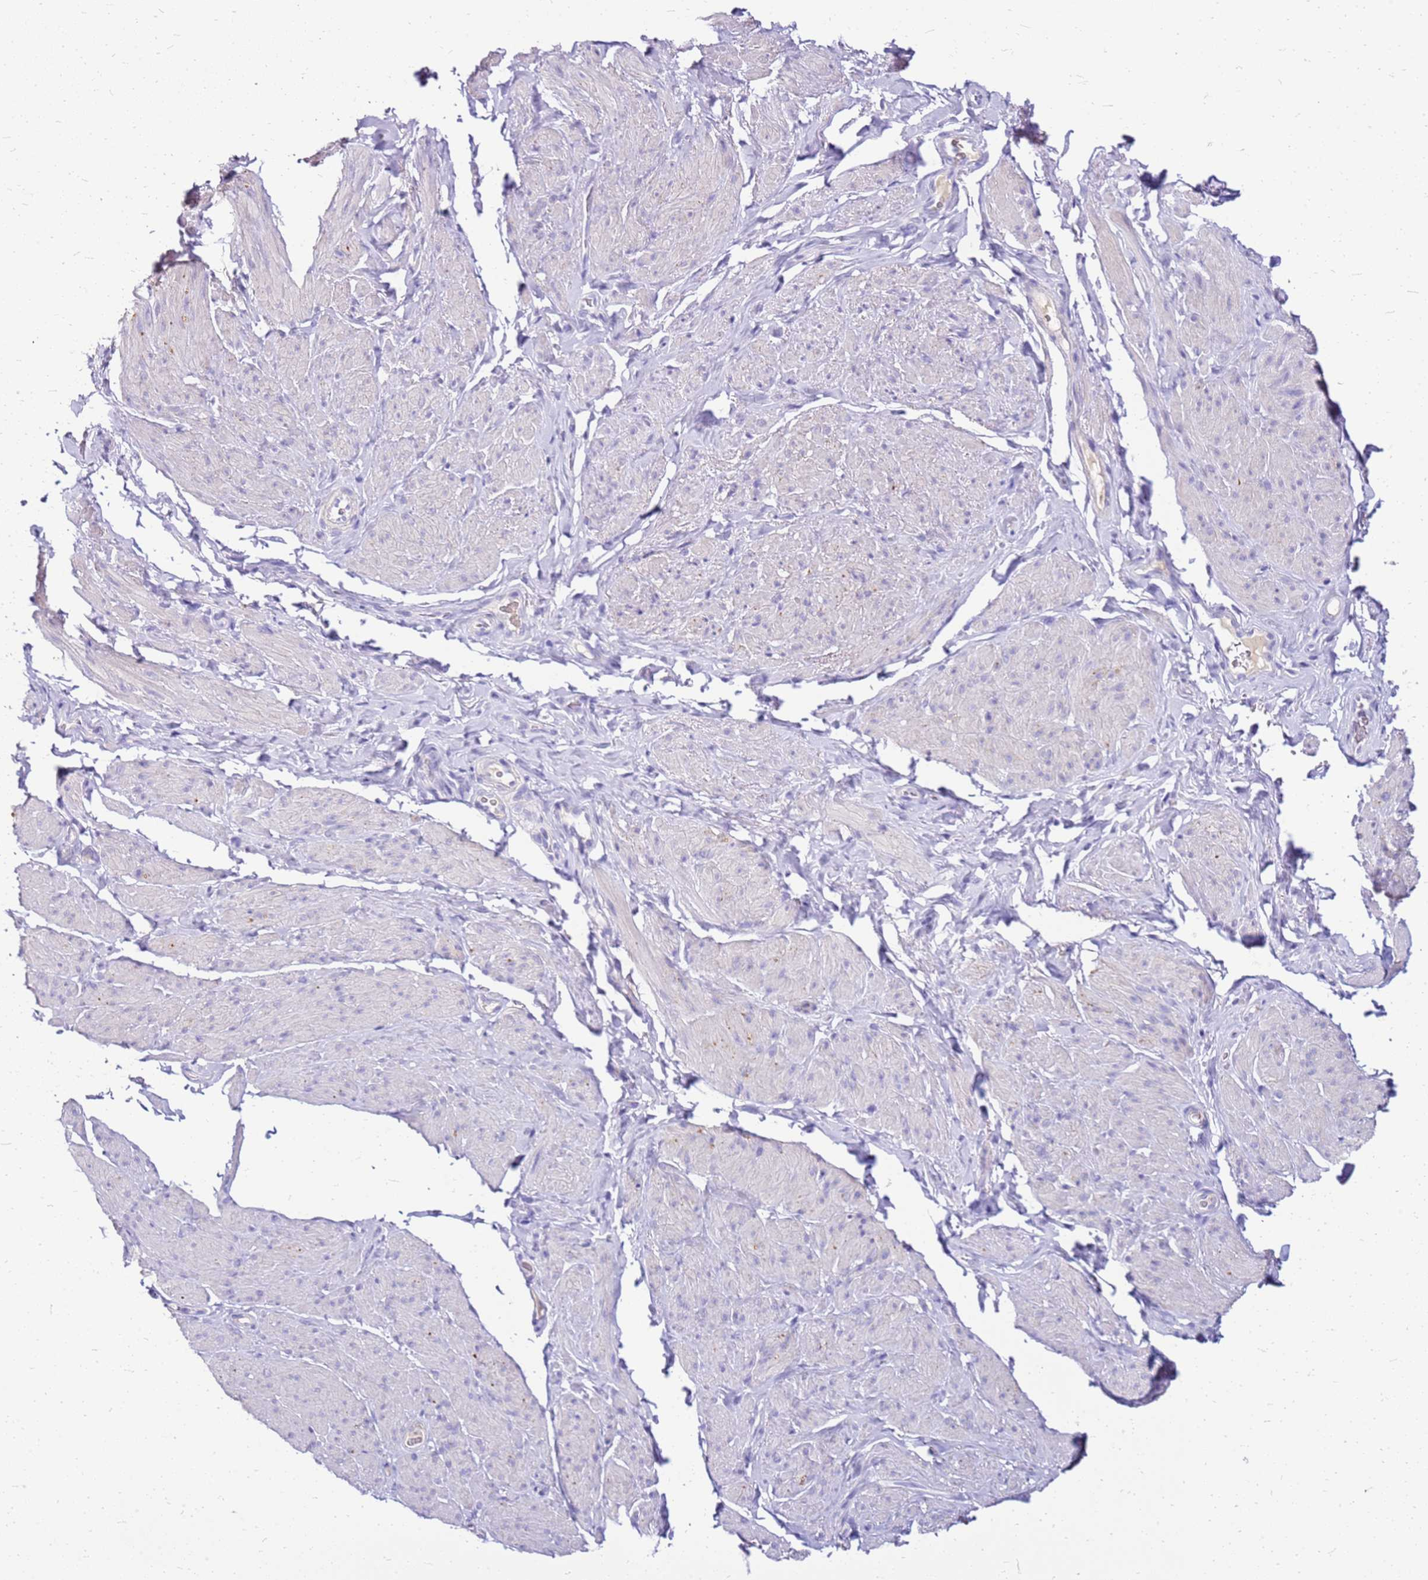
{"staining": {"intensity": "negative", "quantity": "none", "location": "none"}, "tissue": "smooth muscle", "cell_type": "Smooth muscle cells", "image_type": "normal", "snomed": [{"axis": "morphology", "description": "Normal tissue, NOS"}, {"axis": "topography", "description": "Smooth muscle"}, {"axis": "topography", "description": "Peripheral nerve tissue"}], "caption": "Immunohistochemistry (IHC) of unremarkable smooth muscle exhibits no expression in smooth muscle cells. The staining was performed using DAB to visualize the protein expression in brown, while the nuclei were stained in blue with hematoxylin (Magnification: 20x).", "gene": "DCDC2B", "patient": {"sex": "male", "age": 69}}